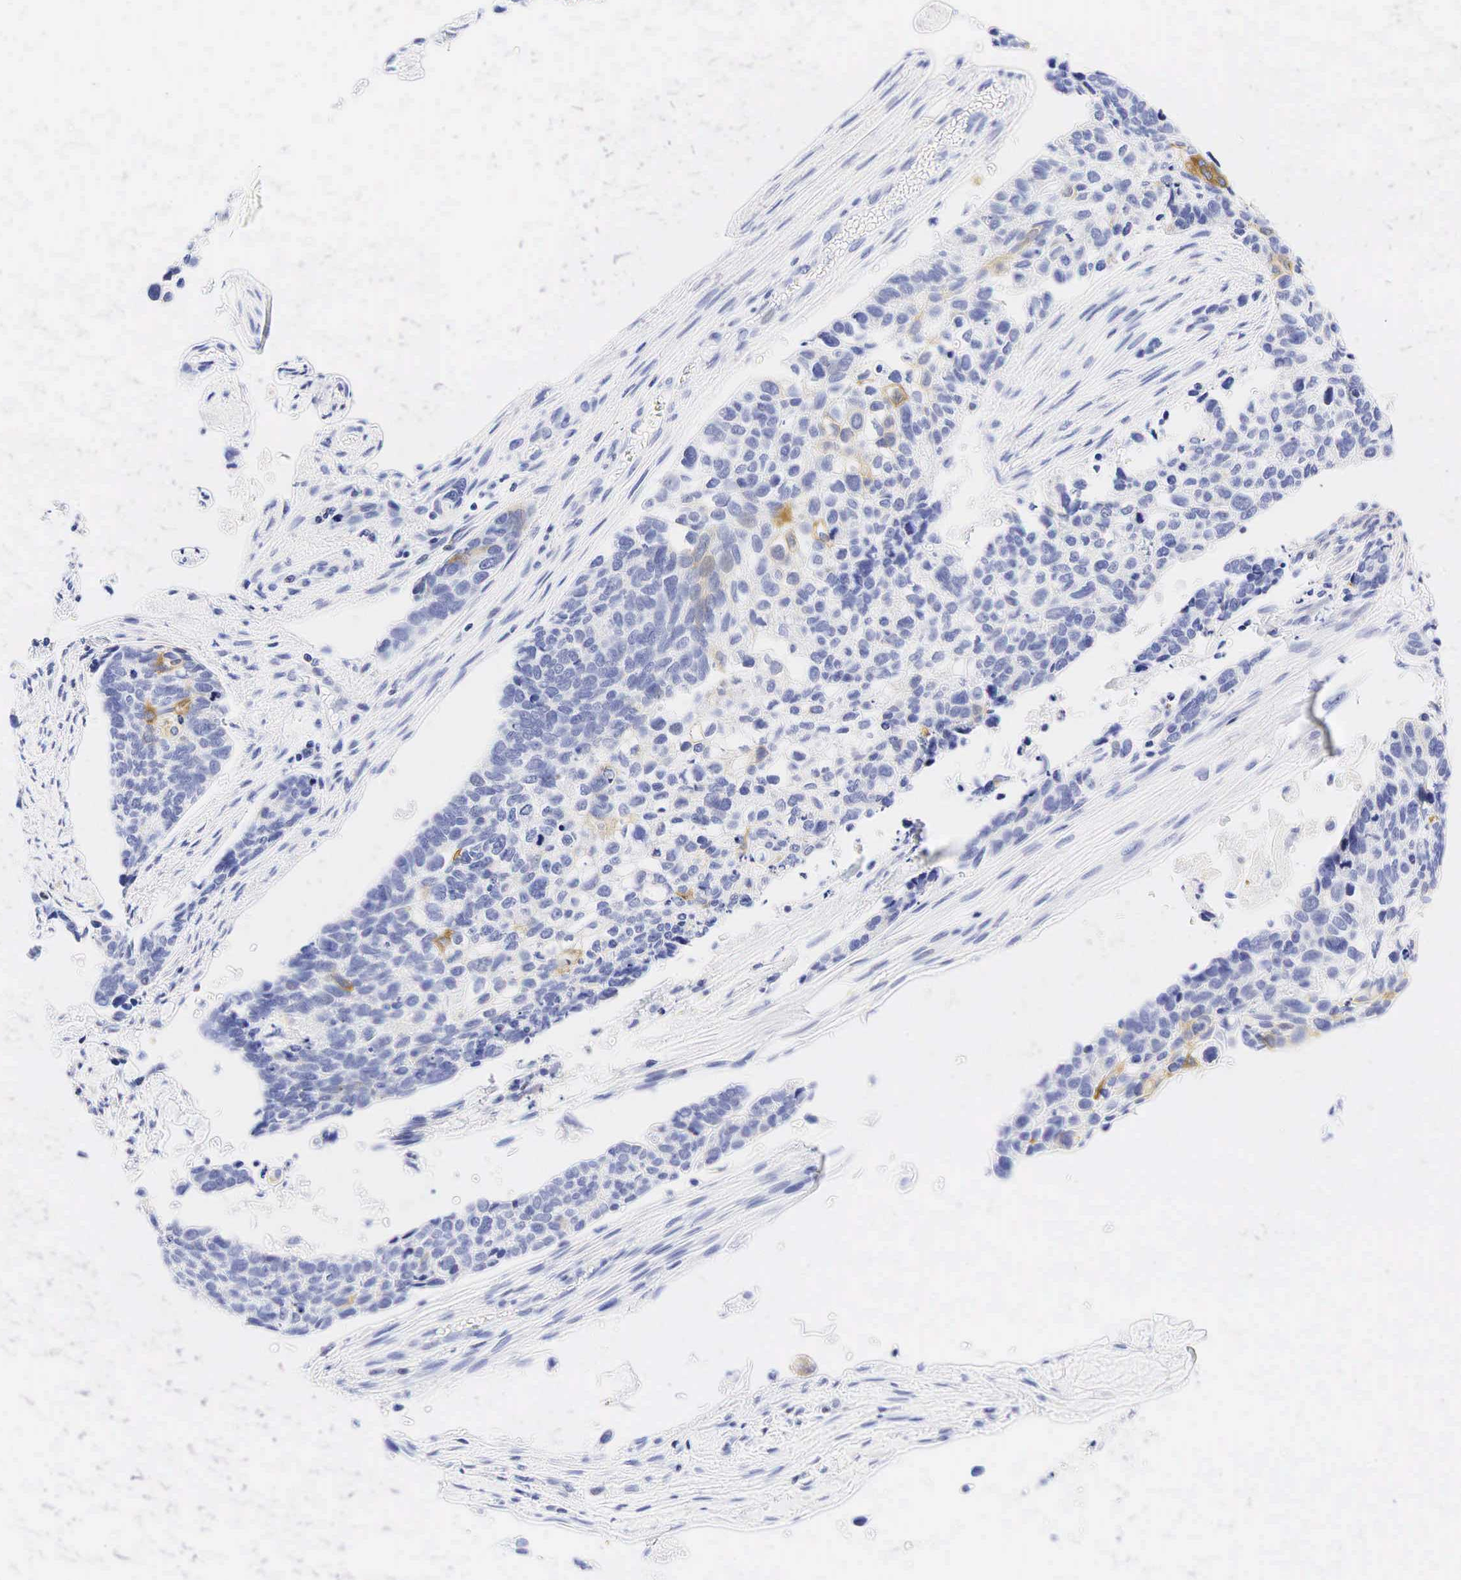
{"staining": {"intensity": "moderate", "quantity": "<25%", "location": "cytoplasmic/membranous"}, "tissue": "lung cancer", "cell_type": "Tumor cells", "image_type": "cancer", "snomed": [{"axis": "morphology", "description": "Squamous cell carcinoma, NOS"}, {"axis": "topography", "description": "Lymph node"}, {"axis": "topography", "description": "Lung"}], "caption": "This is an image of immunohistochemistry staining of lung cancer (squamous cell carcinoma), which shows moderate staining in the cytoplasmic/membranous of tumor cells.", "gene": "TNFRSF8", "patient": {"sex": "male", "age": 74}}